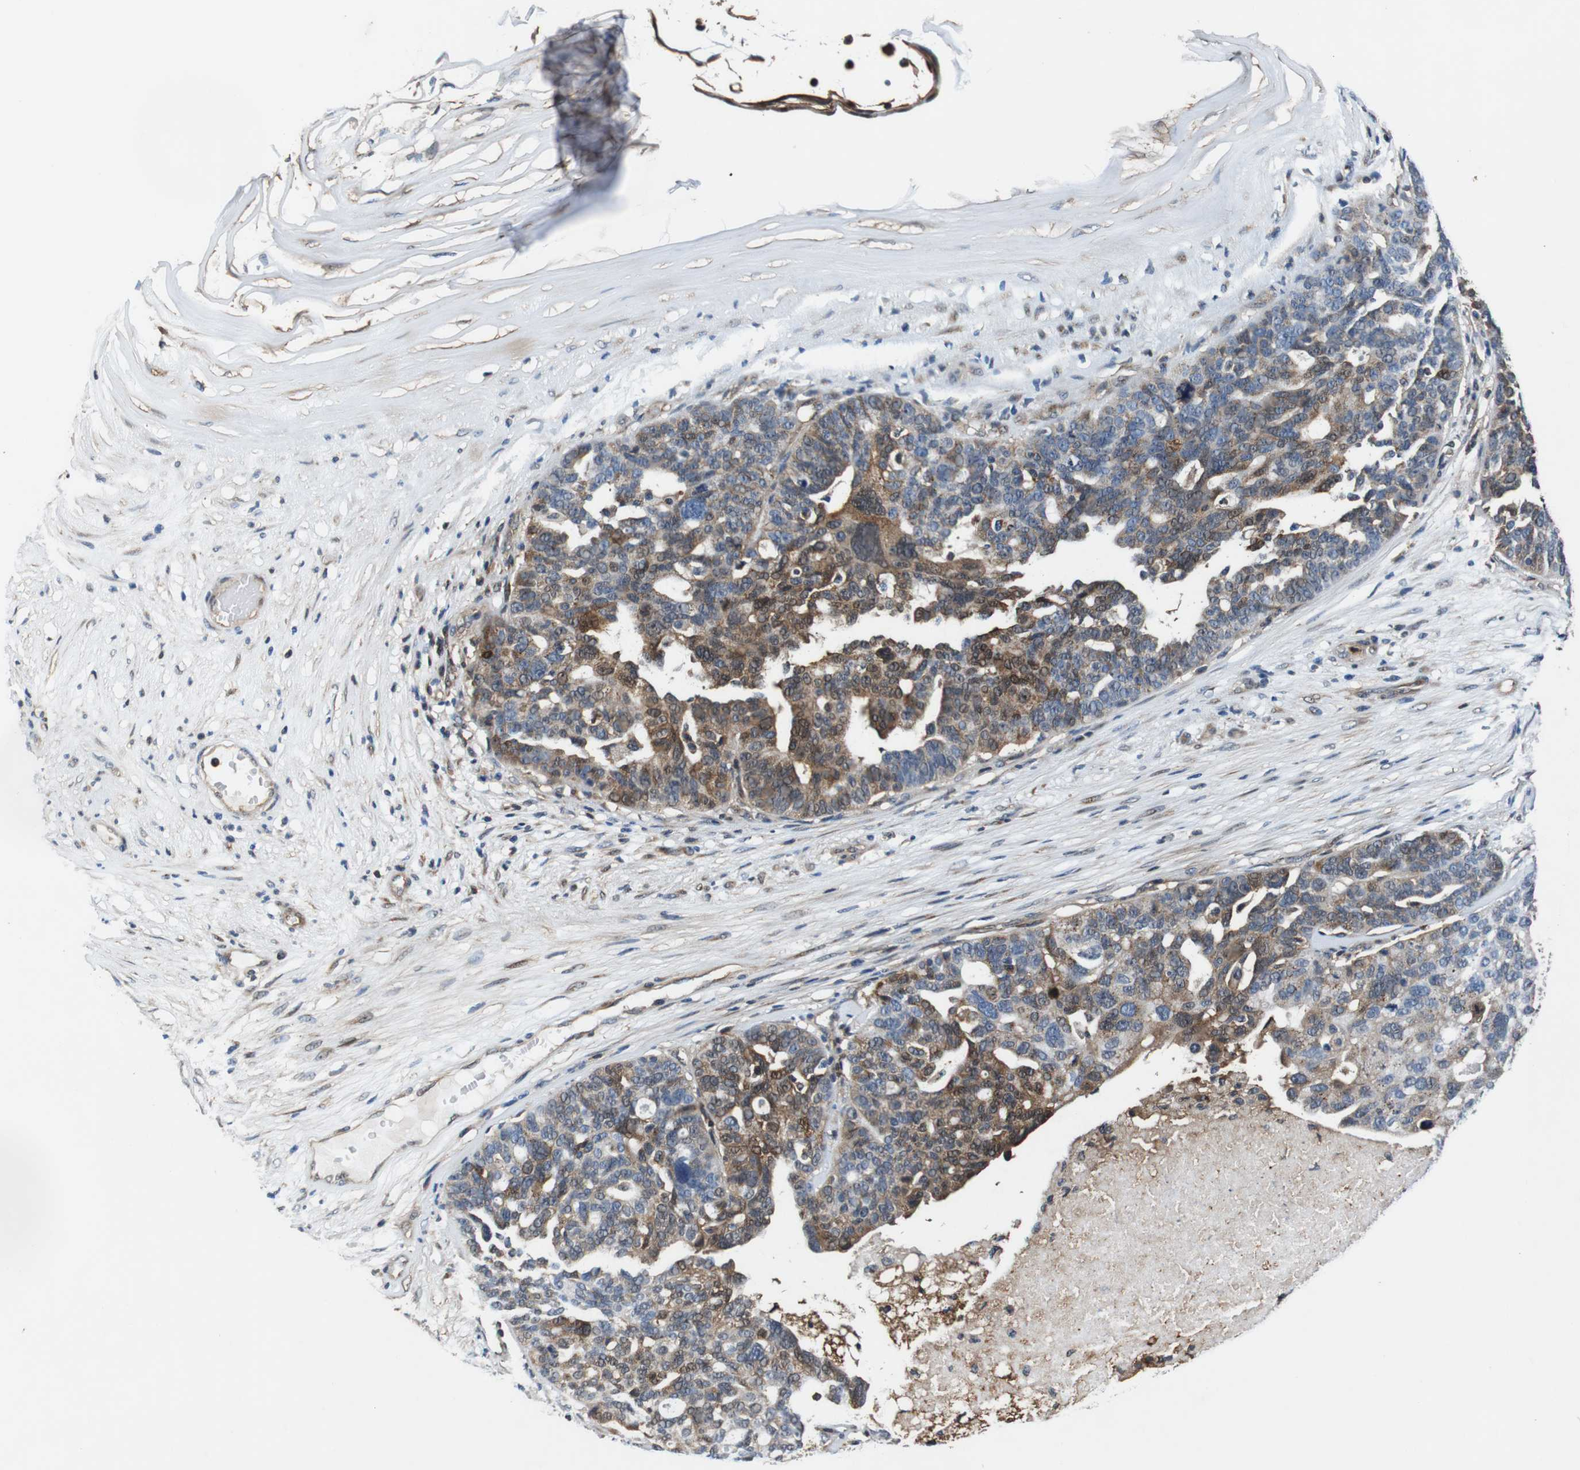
{"staining": {"intensity": "moderate", "quantity": "25%-75%", "location": "cytoplasmic/membranous,nuclear"}, "tissue": "ovarian cancer", "cell_type": "Tumor cells", "image_type": "cancer", "snomed": [{"axis": "morphology", "description": "Cystadenocarcinoma, serous, NOS"}, {"axis": "topography", "description": "Ovary"}], "caption": "Protein expression analysis of ovarian cancer (serous cystadenocarcinoma) reveals moderate cytoplasmic/membranous and nuclear expression in approximately 25%-75% of tumor cells.", "gene": "ANXA1", "patient": {"sex": "female", "age": 59}}